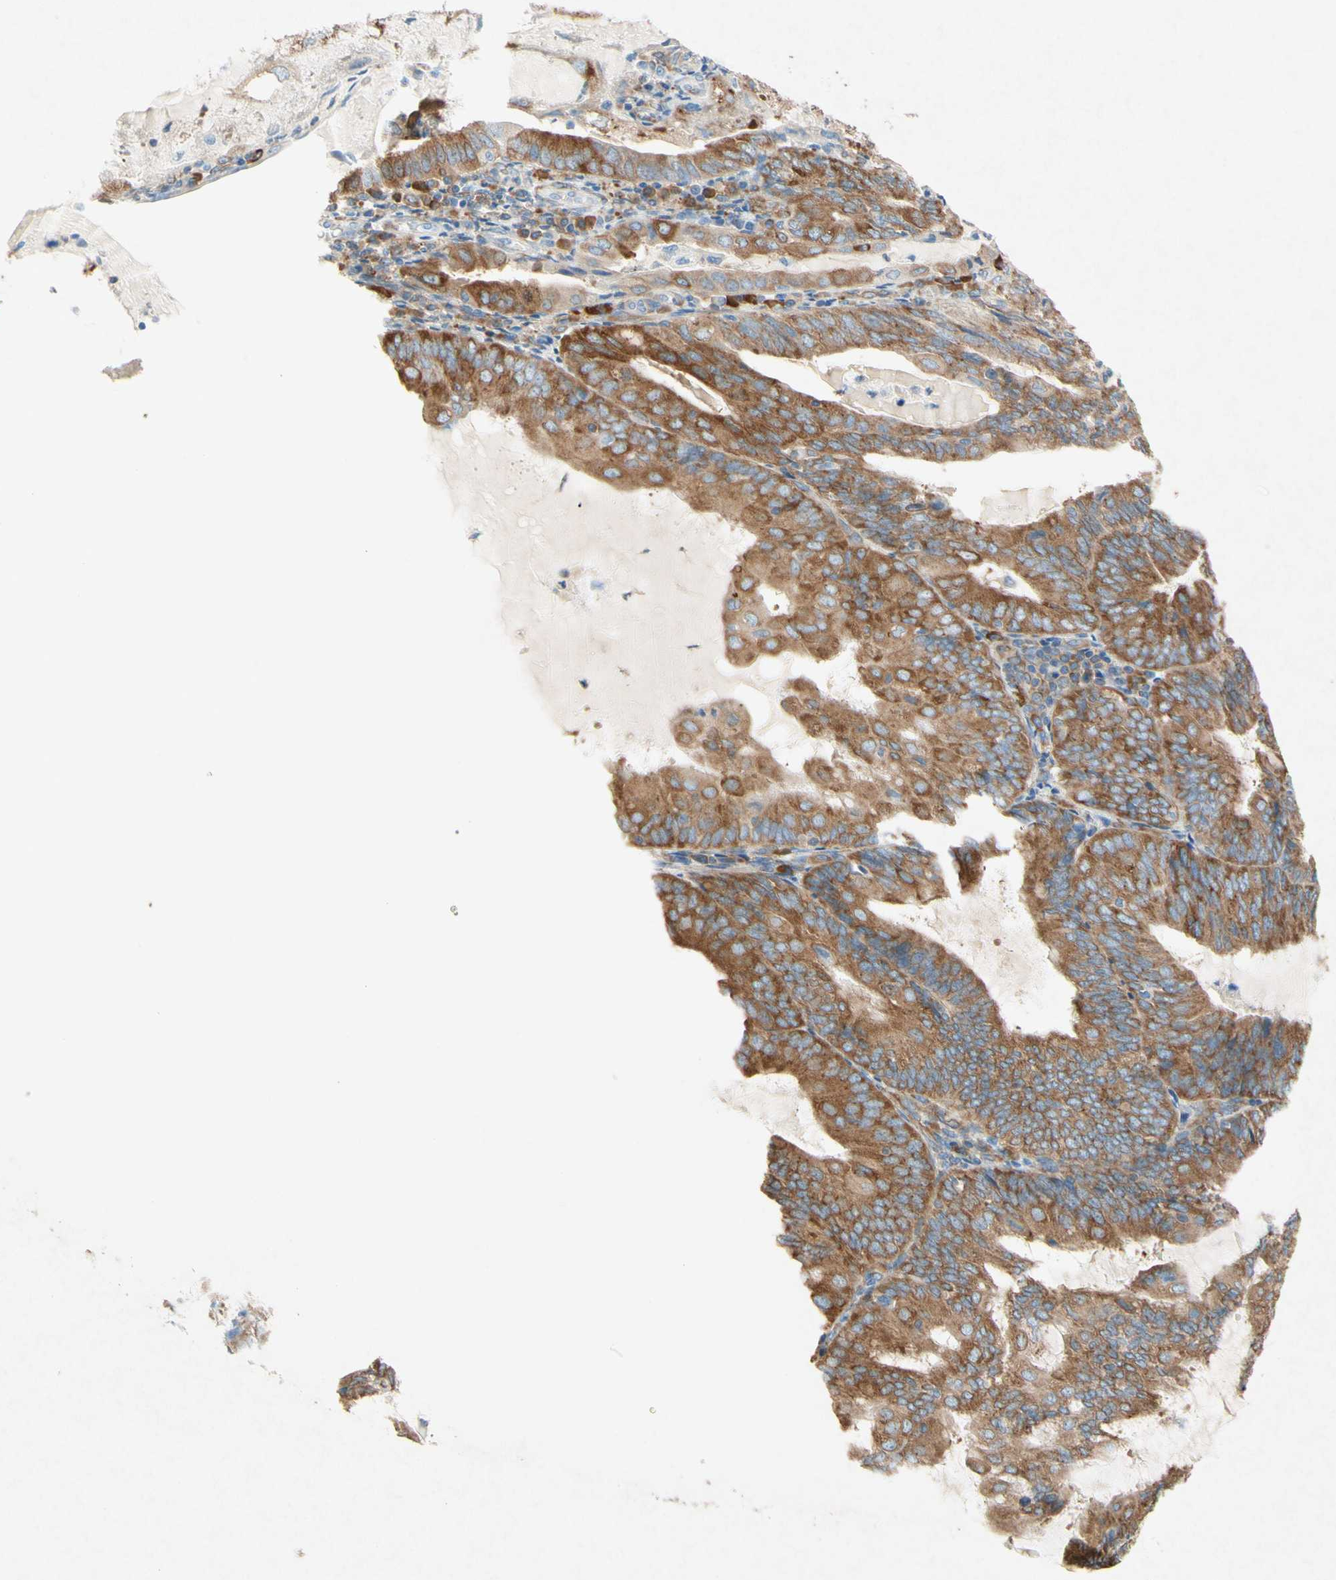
{"staining": {"intensity": "moderate", "quantity": ">75%", "location": "cytoplasmic/membranous"}, "tissue": "endometrial cancer", "cell_type": "Tumor cells", "image_type": "cancer", "snomed": [{"axis": "morphology", "description": "Adenocarcinoma, NOS"}, {"axis": "topography", "description": "Endometrium"}], "caption": "An immunohistochemistry image of tumor tissue is shown. Protein staining in brown shows moderate cytoplasmic/membranous positivity in endometrial cancer (adenocarcinoma) within tumor cells.", "gene": "PABPC1", "patient": {"sex": "female", "age": 81}}